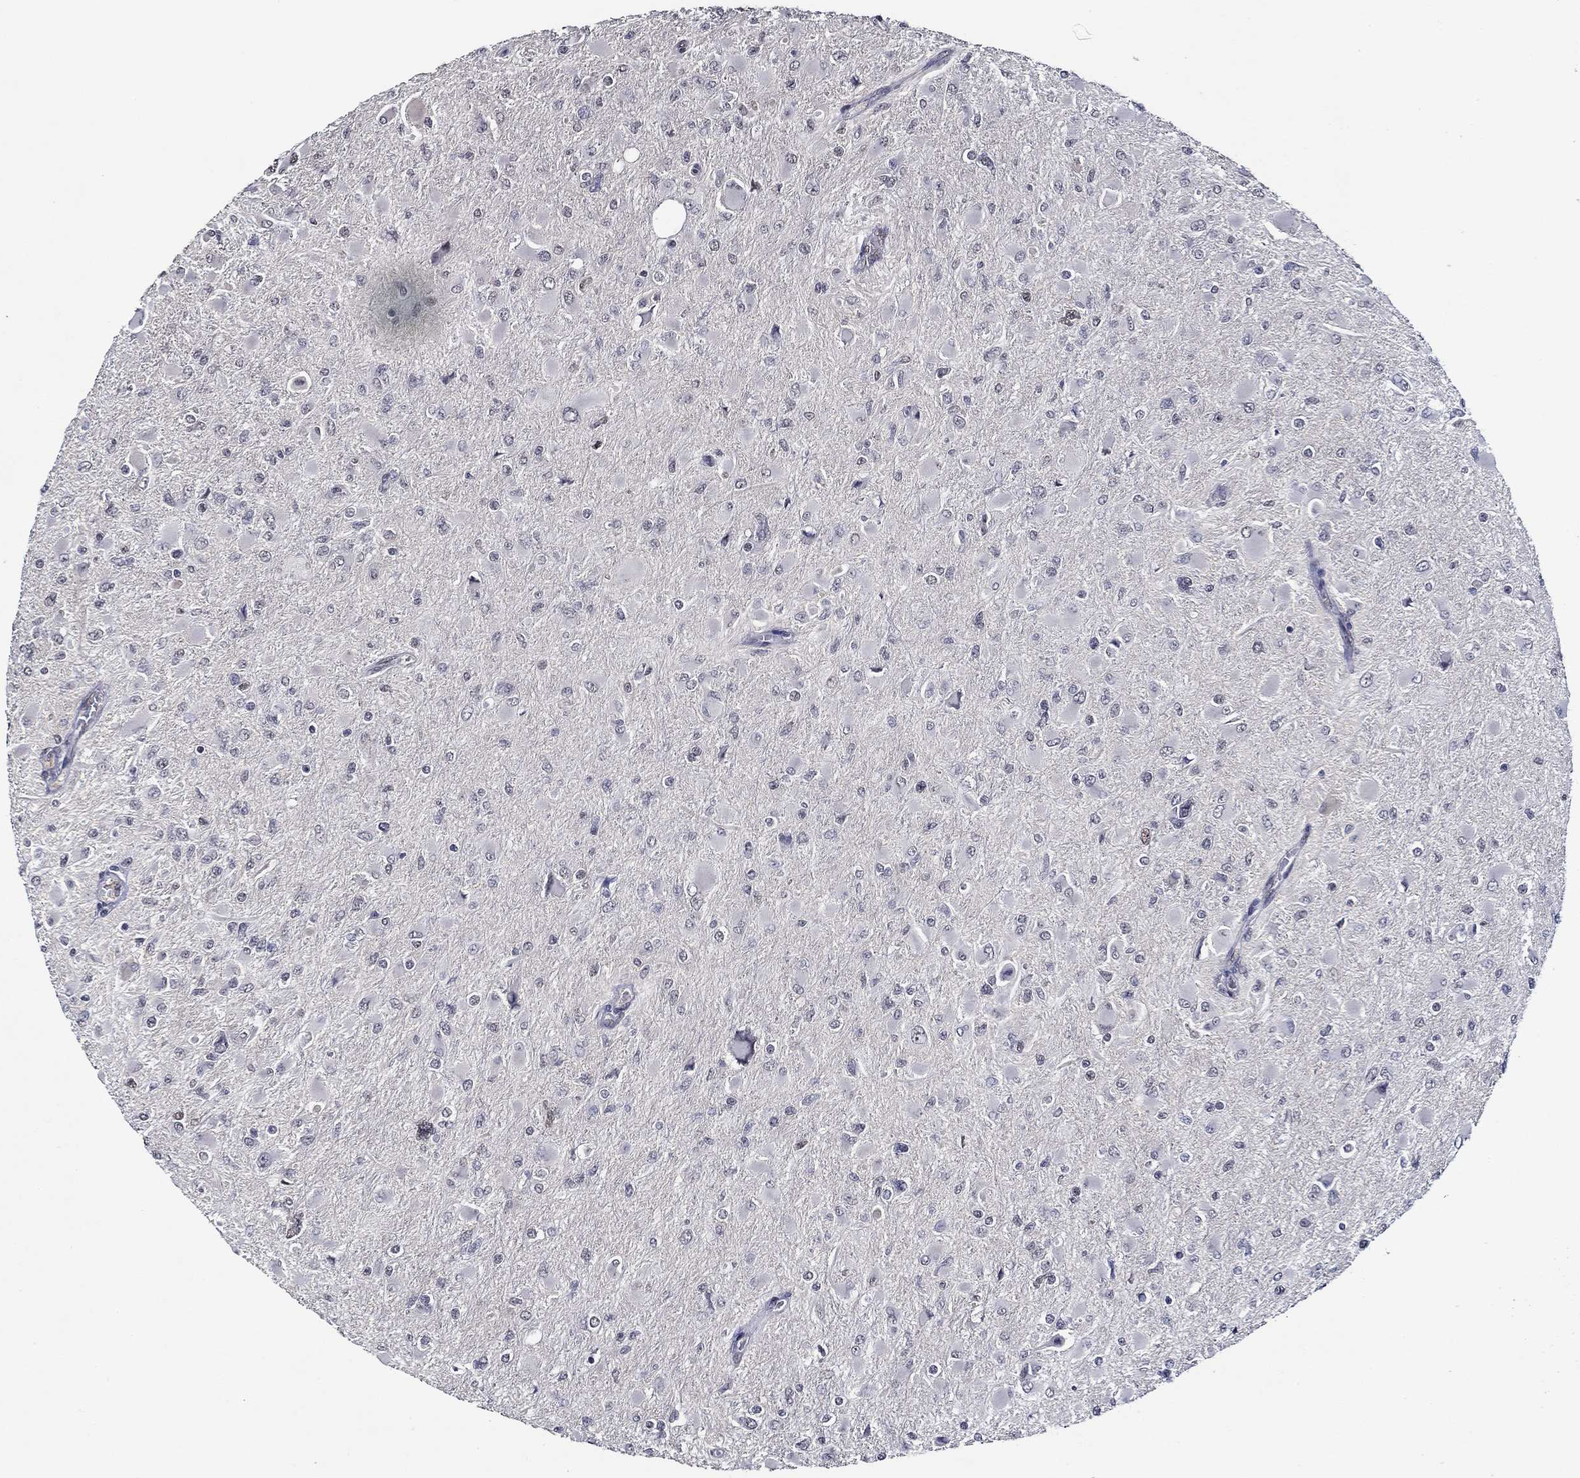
{"staining": {"intensity": "negative", "quantity": "none", "location": "none"}, "tissue": "glioma", "cell_type": "Tumor cells", "image_type": "cancer", "snomed": [{"axis": "morphology", "description": "Glioma, malignant, High grade"}, {"axis": "topography", "description": "Cerebral cortex"}], "caption": "IHC image of neoplastic tissue: human glioma stained with DAB (3,3'-diaminobenzidine) displays no significant protein staining in tumor cells.", "gene": "GATA2", "patient": {"sex": "female", "age": 36}}